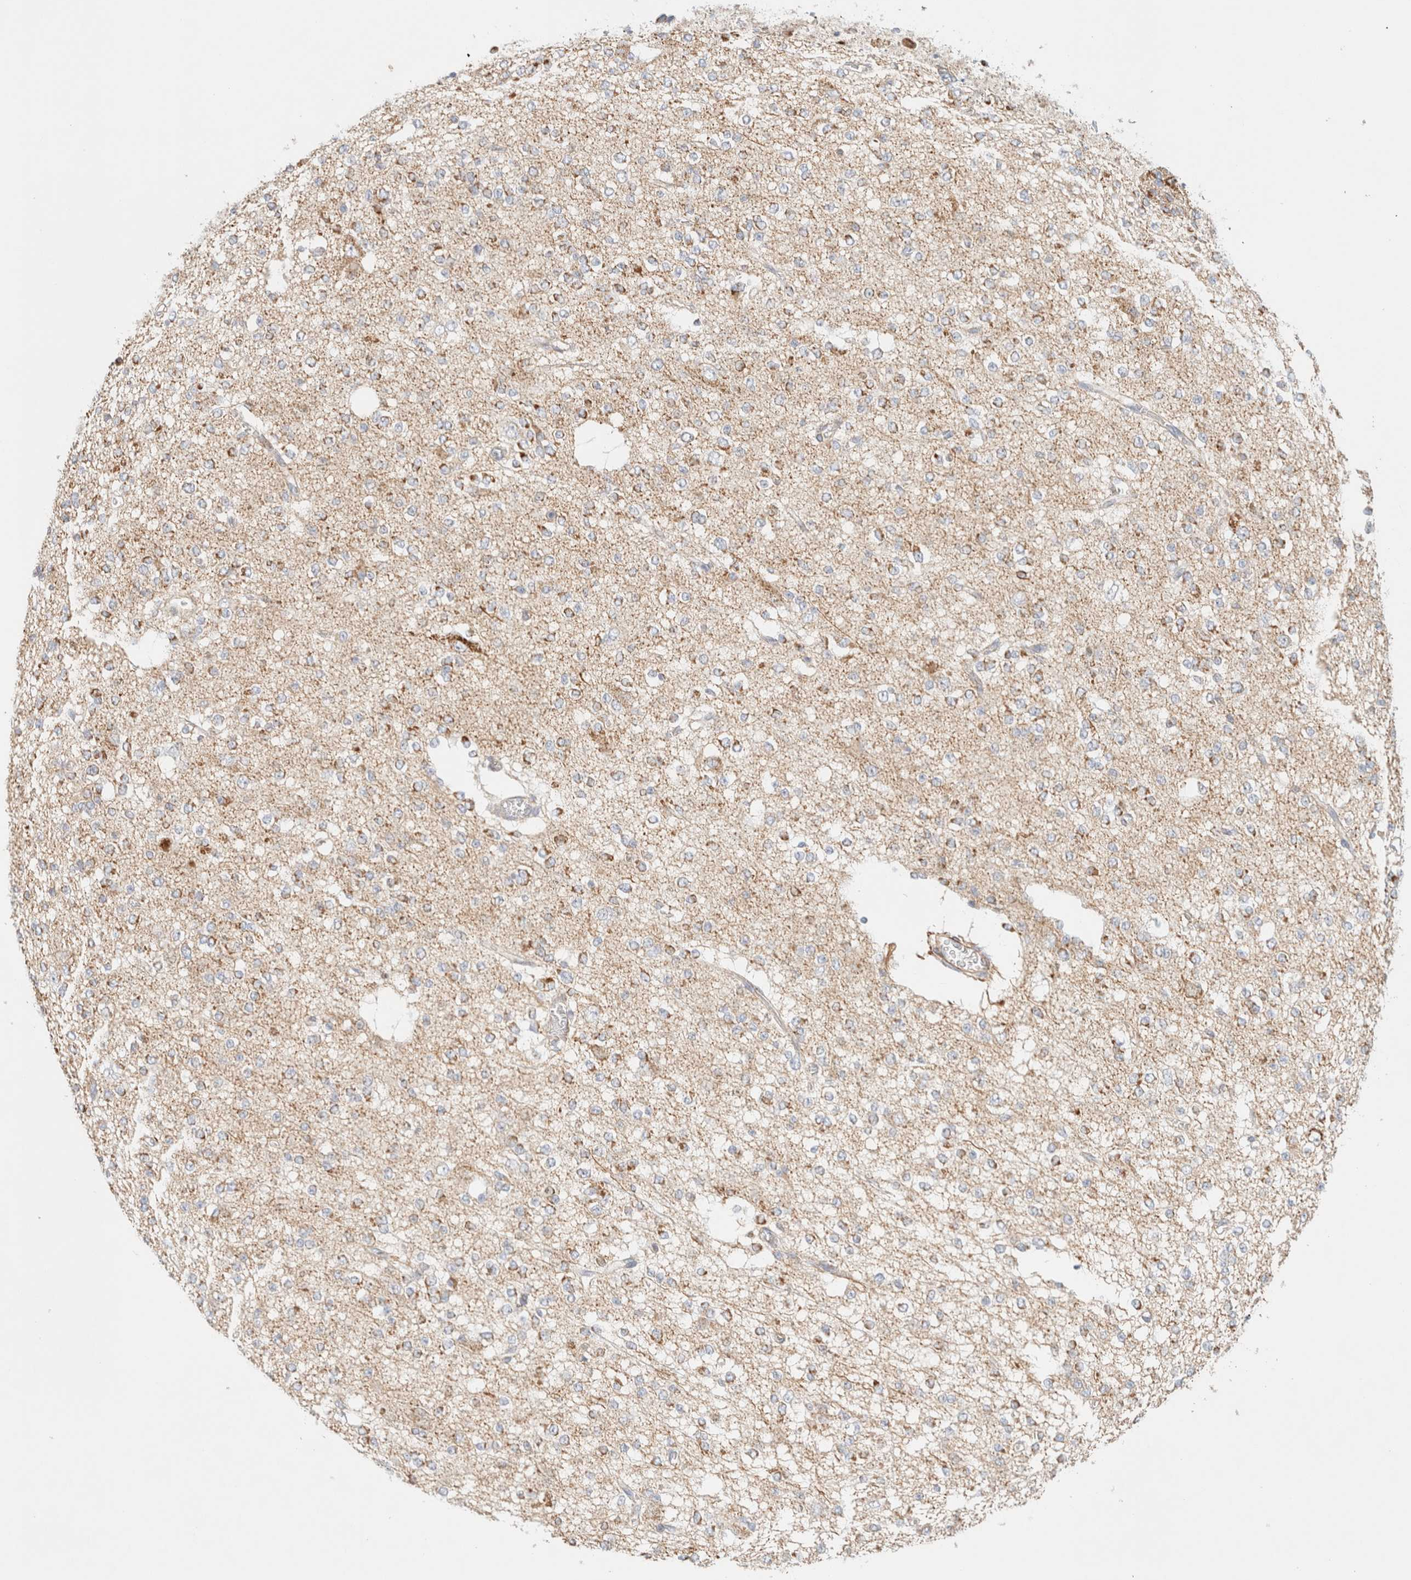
{"staining": {"intensity": "moderate", "quantity": "25%-75%", "location": "cytoplasmic/membranous"}, "tissue": "glioma", "cell_type": "Tumor cells", "image_type": "cancer", "snomed": [{"axis": "morphology", "description": "Glioma, malignant, Low grade"}, {"axis": "topography", "description": "Brain"}], "caption": "This is a photomicrograph of immunohistochemistry staining of malignant low-grade glioma, which shows moderate staining in the cytoplasmic/membranous of tumor cells.", "gene": "MRM3", "patient": {"sex": "male", "age": 38}}